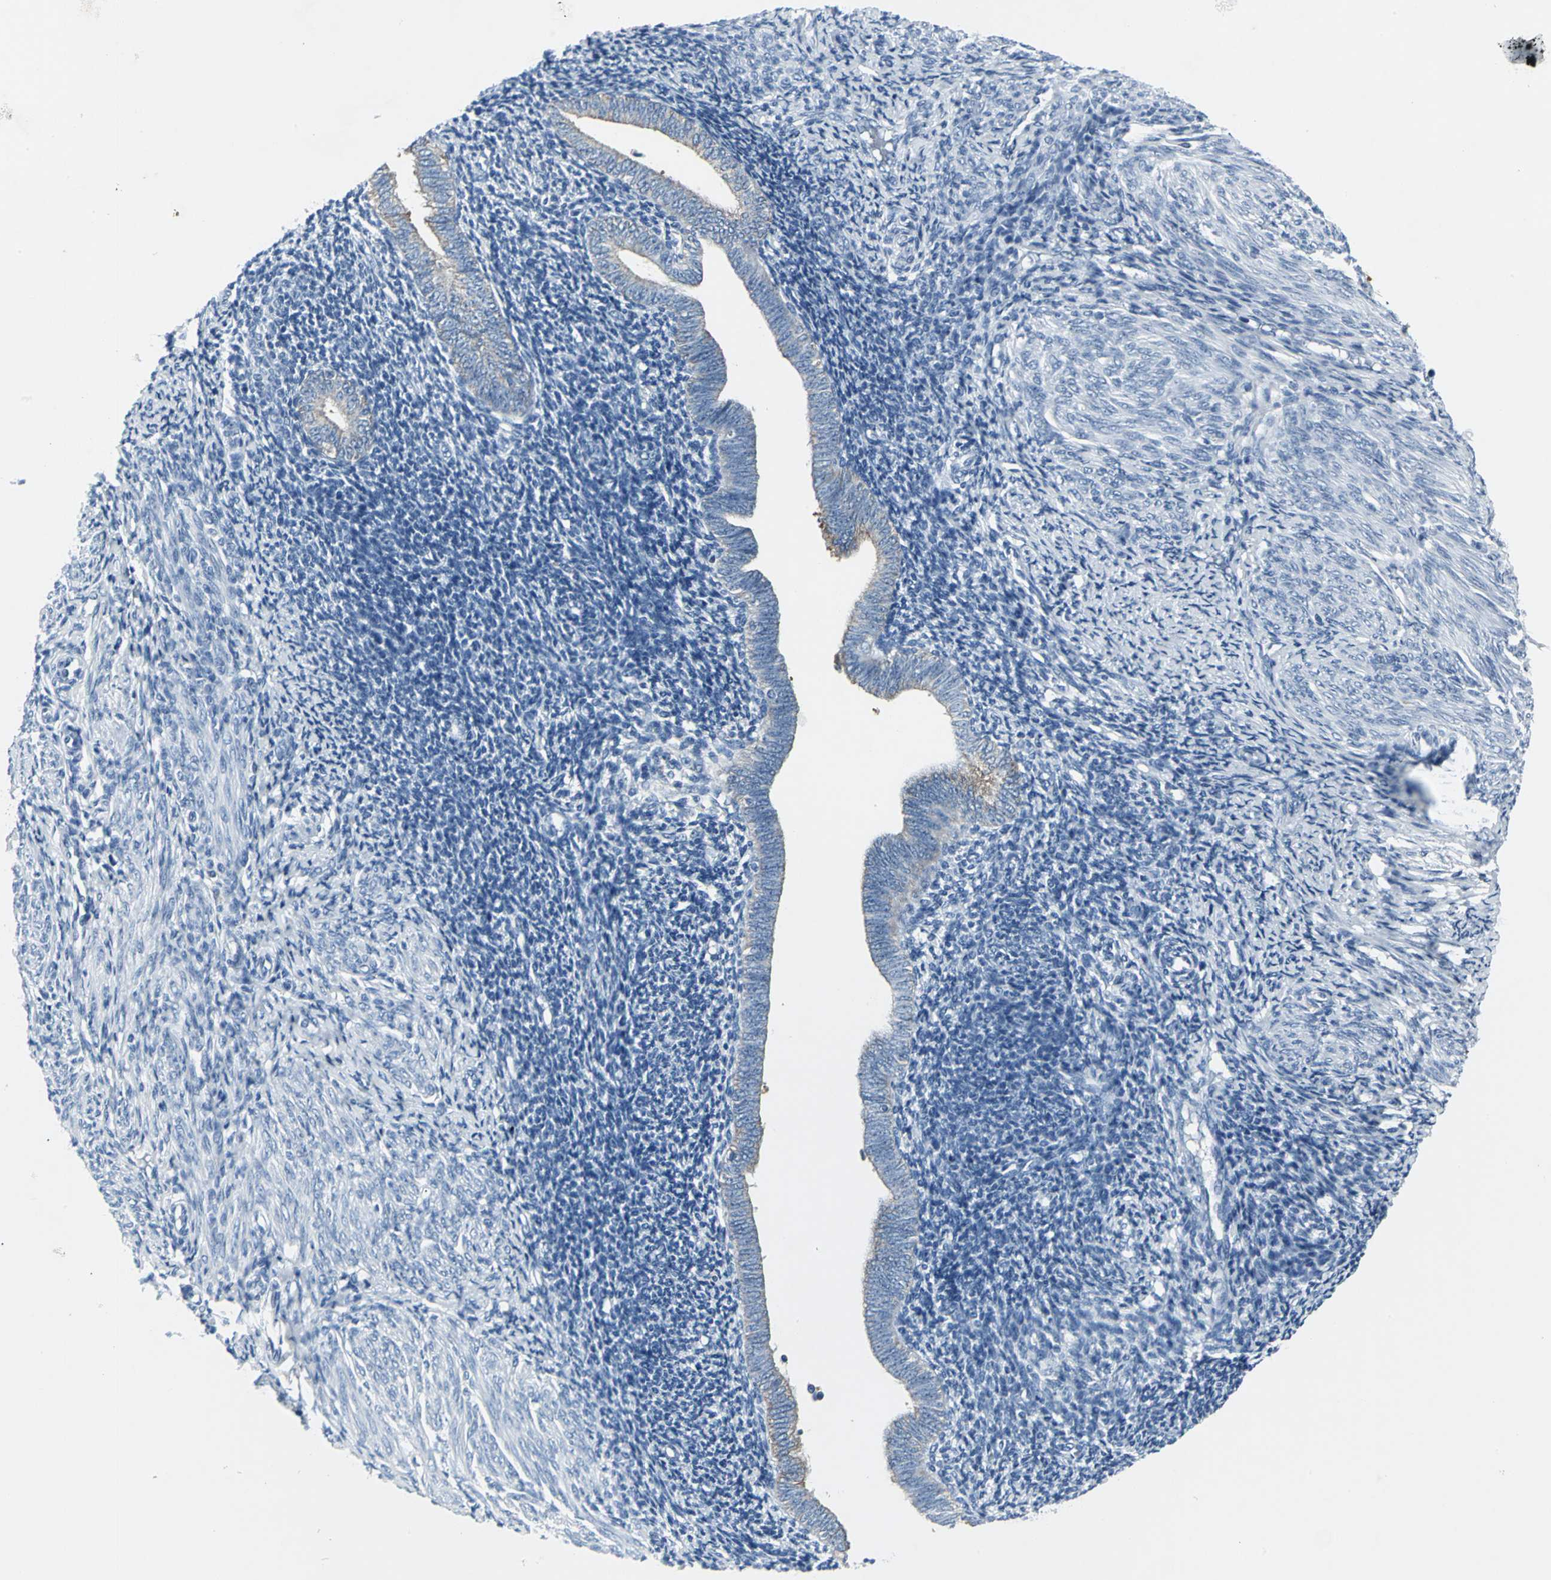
{"staining": {"intensity": "negative", "quantity": "none", "location": "none"}, "tissue": "endometrium", "cell_type": "Cells in endometrial stroma", "image_type": "normal", "snomed": [{"axis": "morphology", "description": "Normal tissue, NOS"}, {"axis": "topography", "description": "Endometrium"}], "caption": "Unremarkable endometrium was stained to show a protein in brown. There is no significant expression in cells in endometrial stroma. (Brightfield microscopy of DAB immunohistochemistry (IHC) at high magnification).", "gene": "IQGAP2", "patient": {"sex": "female", "age": 57}}